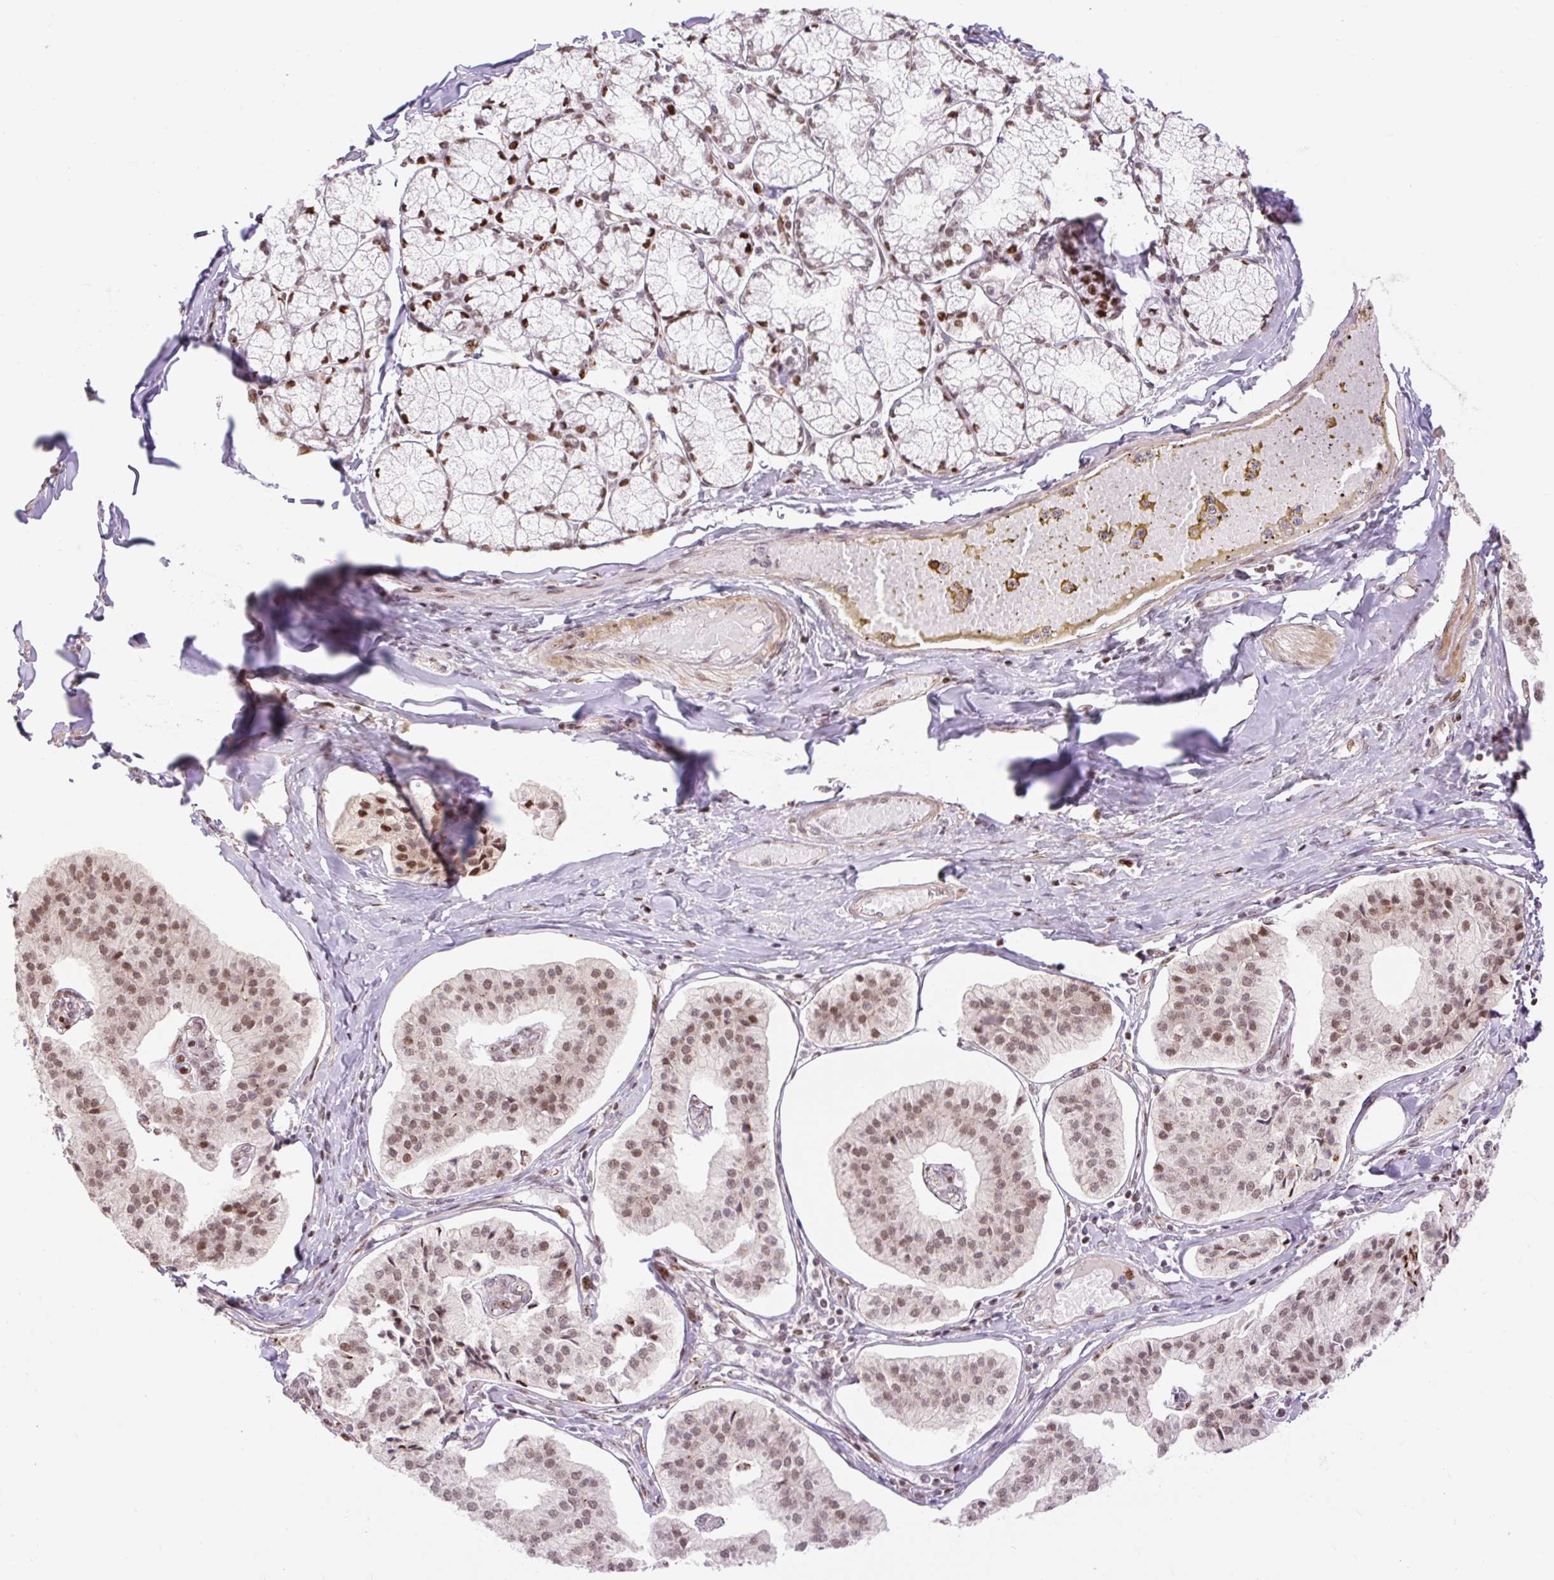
{"staining": {"intensity": "moderate", "quantity": ">75%", "location": "nuclear"}, "tissue": "pancreatic cancer", "cell_type": "Tumor cells", "image_type": "cancer", "snomed": [{"axis": "morphology", "description": "Adenocarcinoma, NOS"}, {"axis": "topography", "description": "Pancreas"}], "caption": "The micrograph demonstrates immunohistochemical staining of pancreatic cancer. There is moderate nuclear expression is seen in approximately >75% of tumor cells. The staining was performed using DAB (3,3'-diaminobenzidine) to visualize the protein expression in brown, while the nuclei were stained in blue with hematoxylin (Magnification: 20x).", "gene": "RIPPLY3", "patient": {"sex": "female", "age": 50}}